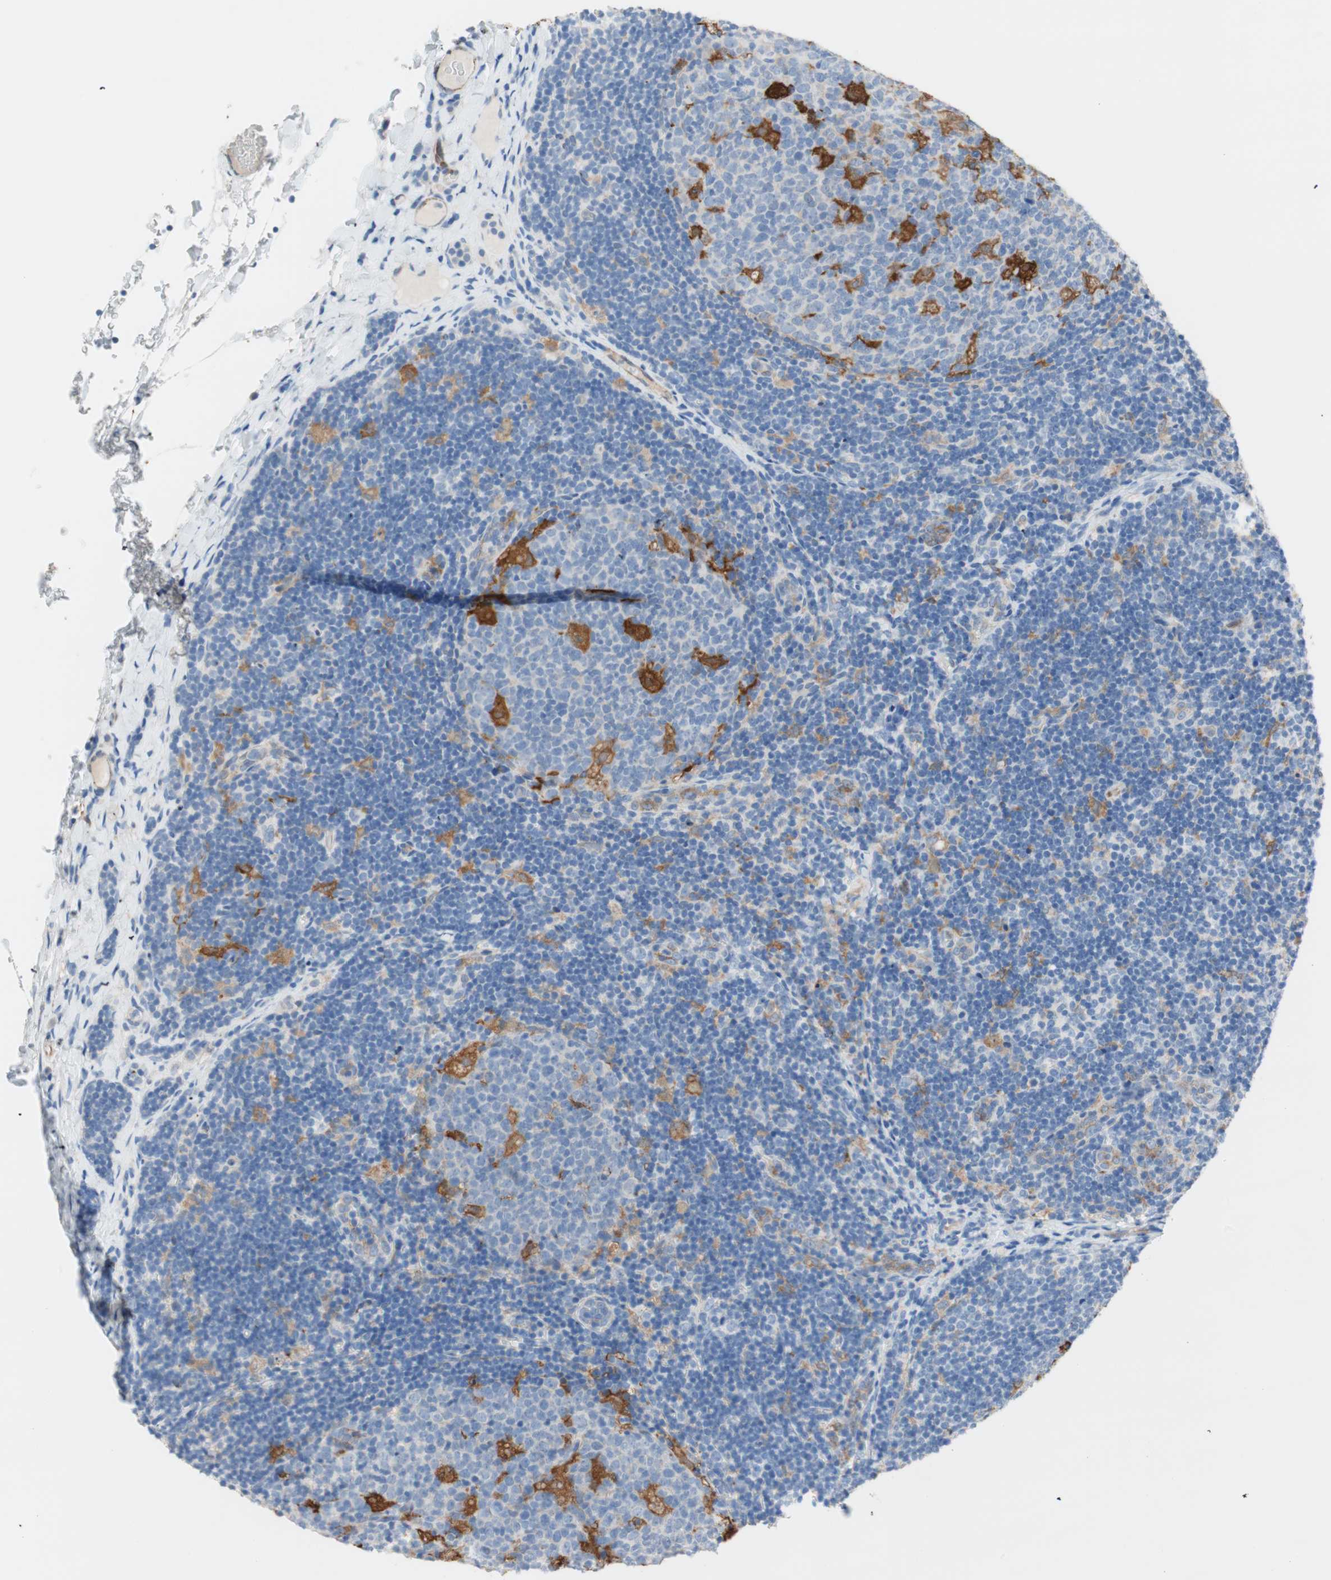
{"staining": {"intensity": "negative", "quantity": "none", "location": "none"}, "tissue": "lymph node", "cell_type": "Germinal center cells", "image_type": "normal", "snomed": [{"axis": "morphology", "description": "Normal tissue, NOS"}, {"axis": "topography", "description": "Lymph node"}], "caption": "Immunohistochemical staining of benign lymph node displays no significant staining in germinal center cells. The staining was performed using DAB (3,3'-diaminobenzidine) to visualize the protein expression in brown, while the nuclei were stained in blue with hematoxylin (Magnification: 20x).", "gene": "GLUL", "patient": {"sex": "female", "age": 14}}